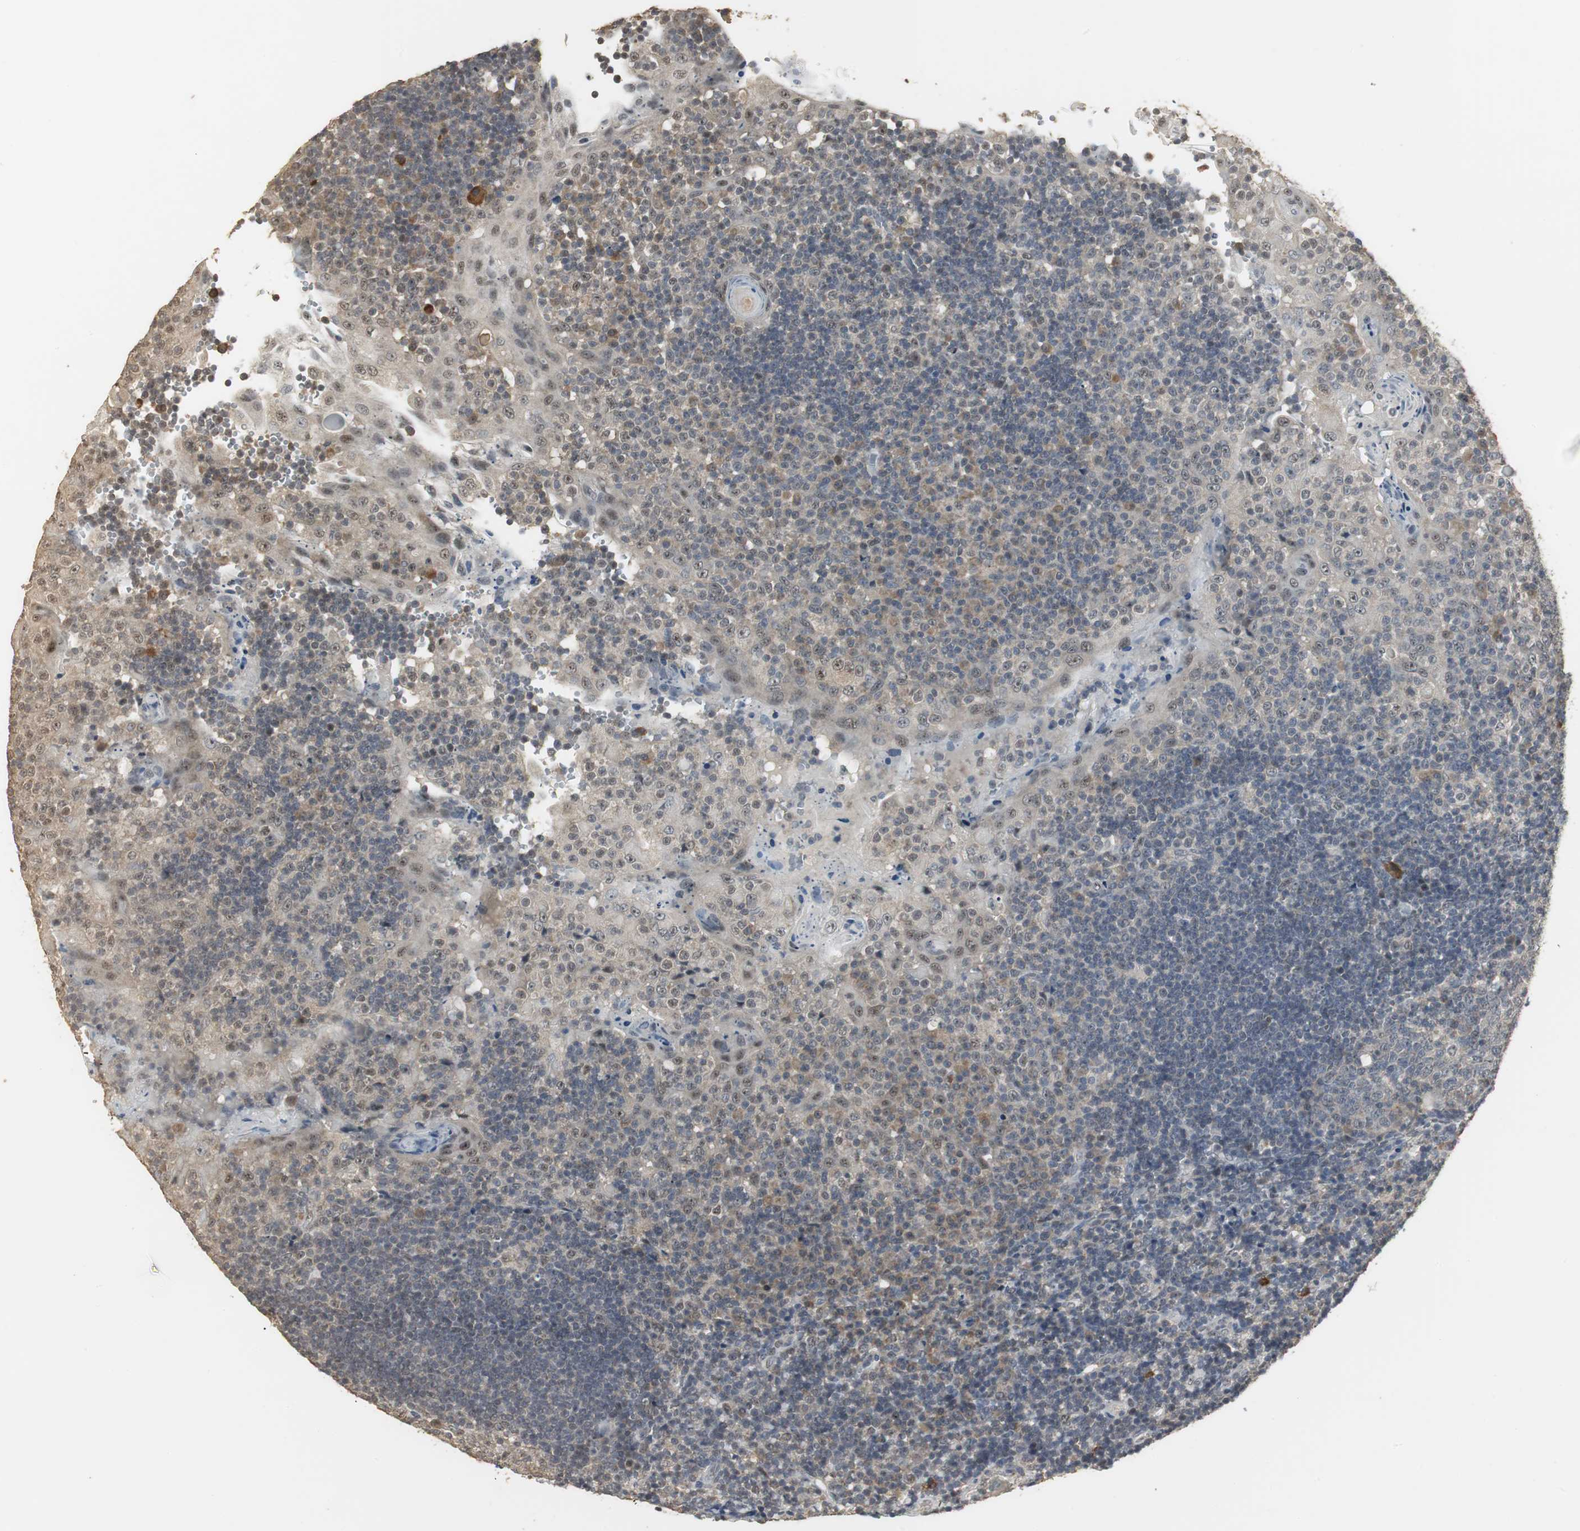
{"staining": {"intensity": "moderate", "quantity": "<25%", "location": "cytoplasmic/membranous"}, "tissue": "tonsil", "cell_type": "Germinal center cells", "image_type": "normal", "snomed": [{"axis": "morphology", "description": "Normal tissue, NOS"}, {"axis": "topography", "description": "Tonsil"}], "caption": "Immunohistochemistry (IHC) photomicrograph of benign tonsil stained for a protein (brown), which shows low levels of moderate cytoplasmic/membranous positivity in approximately <25% of germinal center cells.", "gene": "ELOA", "patient": {"sex": "female", "age": 40}}